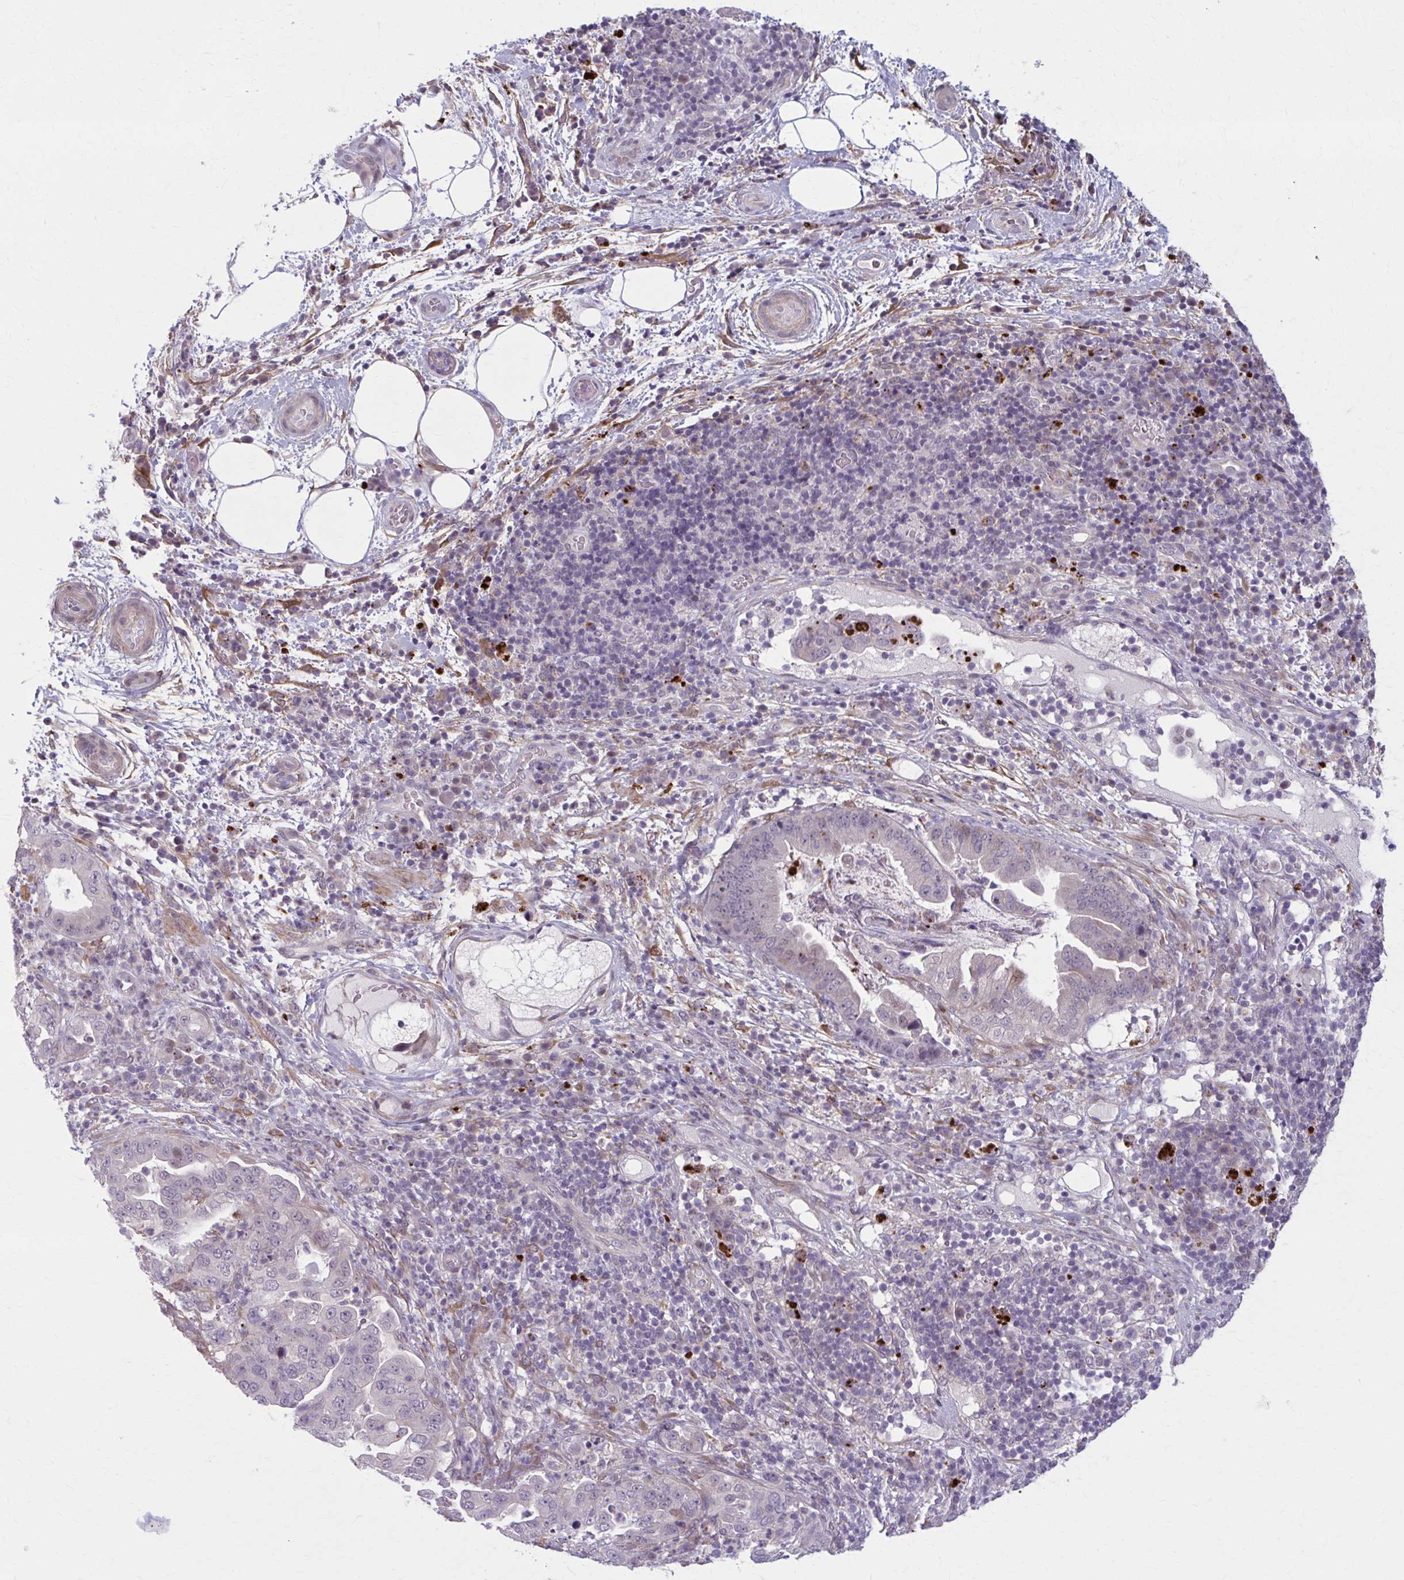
{"staining": {"intensity": "negative", "quantity": "none", "location": "none"}, "tissue": "pancreatic cancer", "cell_type": "Tumor cells", "image_type": "cancer", "snomed": [{"axis": "morphology", "description": "Normal tissue, NOS"}, {"axis": "morphology", "description": "Adenocarcinoma, NOS"}, {"axis": "topography", "description": "Lymph node"}, {"axis": "topography", "description": "Pancreas"}], "caption": "Human pancreatic cancer stained for a protein using immunohistochemistry reveals no positivity in tumor cells.", "gene": "NUMBL", "patient": {"sex": "female", "age": 67}}